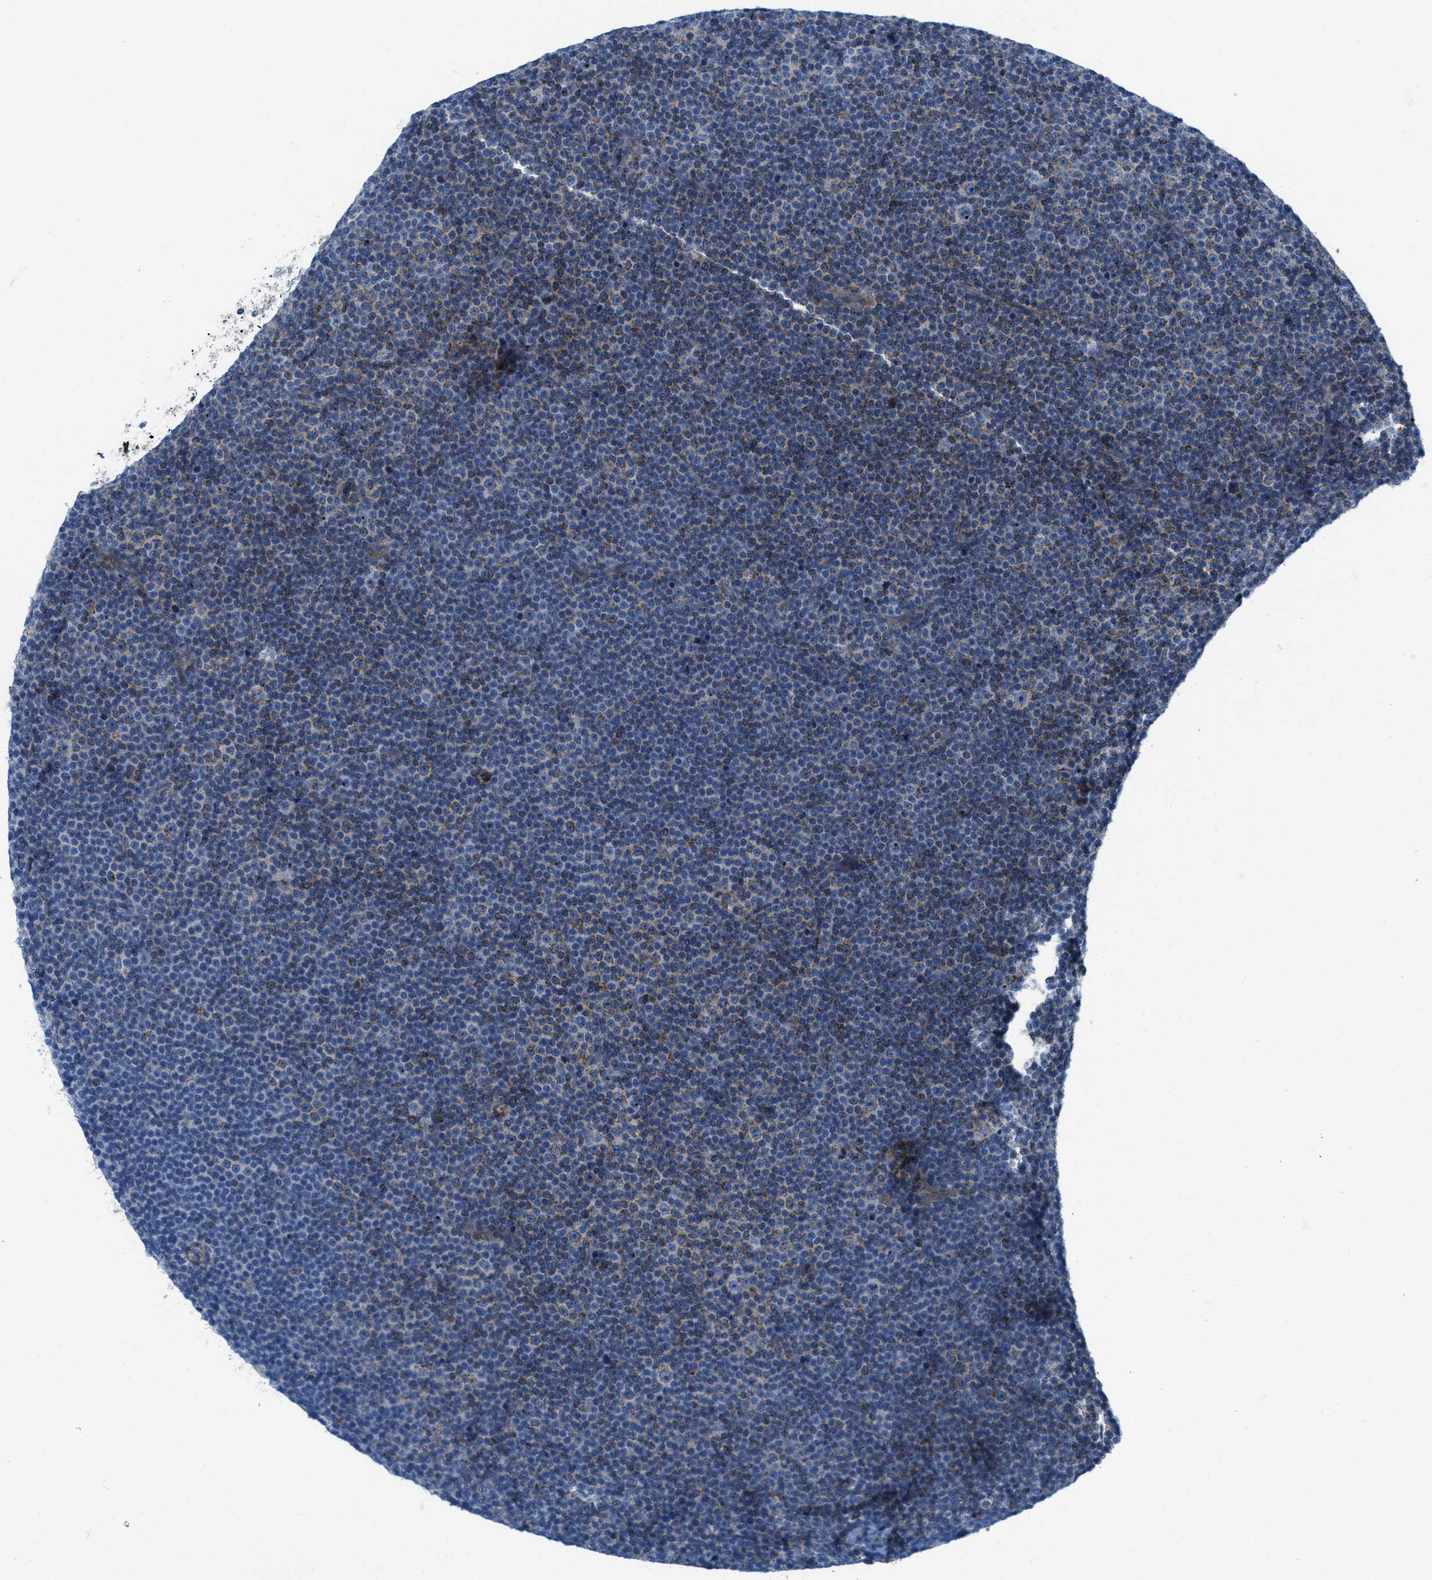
{"staining": {"intensity": "weak", "quantity": "25%-75%", "location": "cytoplasmic/membranous"}, "tissue": "lymphoma", "cell_type": "Tumor cells", "image_type": "cancer", "snomed": [{"axis": "morphology", "description": "Malignant lymphoma, non-Hodgkin's type, Low grade"}, {"axis": "topography", "description": "Lymph node"}], "caption": "A histopathology image of human low-grade malignant lymphoma, non-Hodgkin's type stained for a protein displays weak cytoplasmic/membranous brown staining in tumor cells.", "gene": "MFSD13A", "patient": {"sex": "female", "age": 67}}